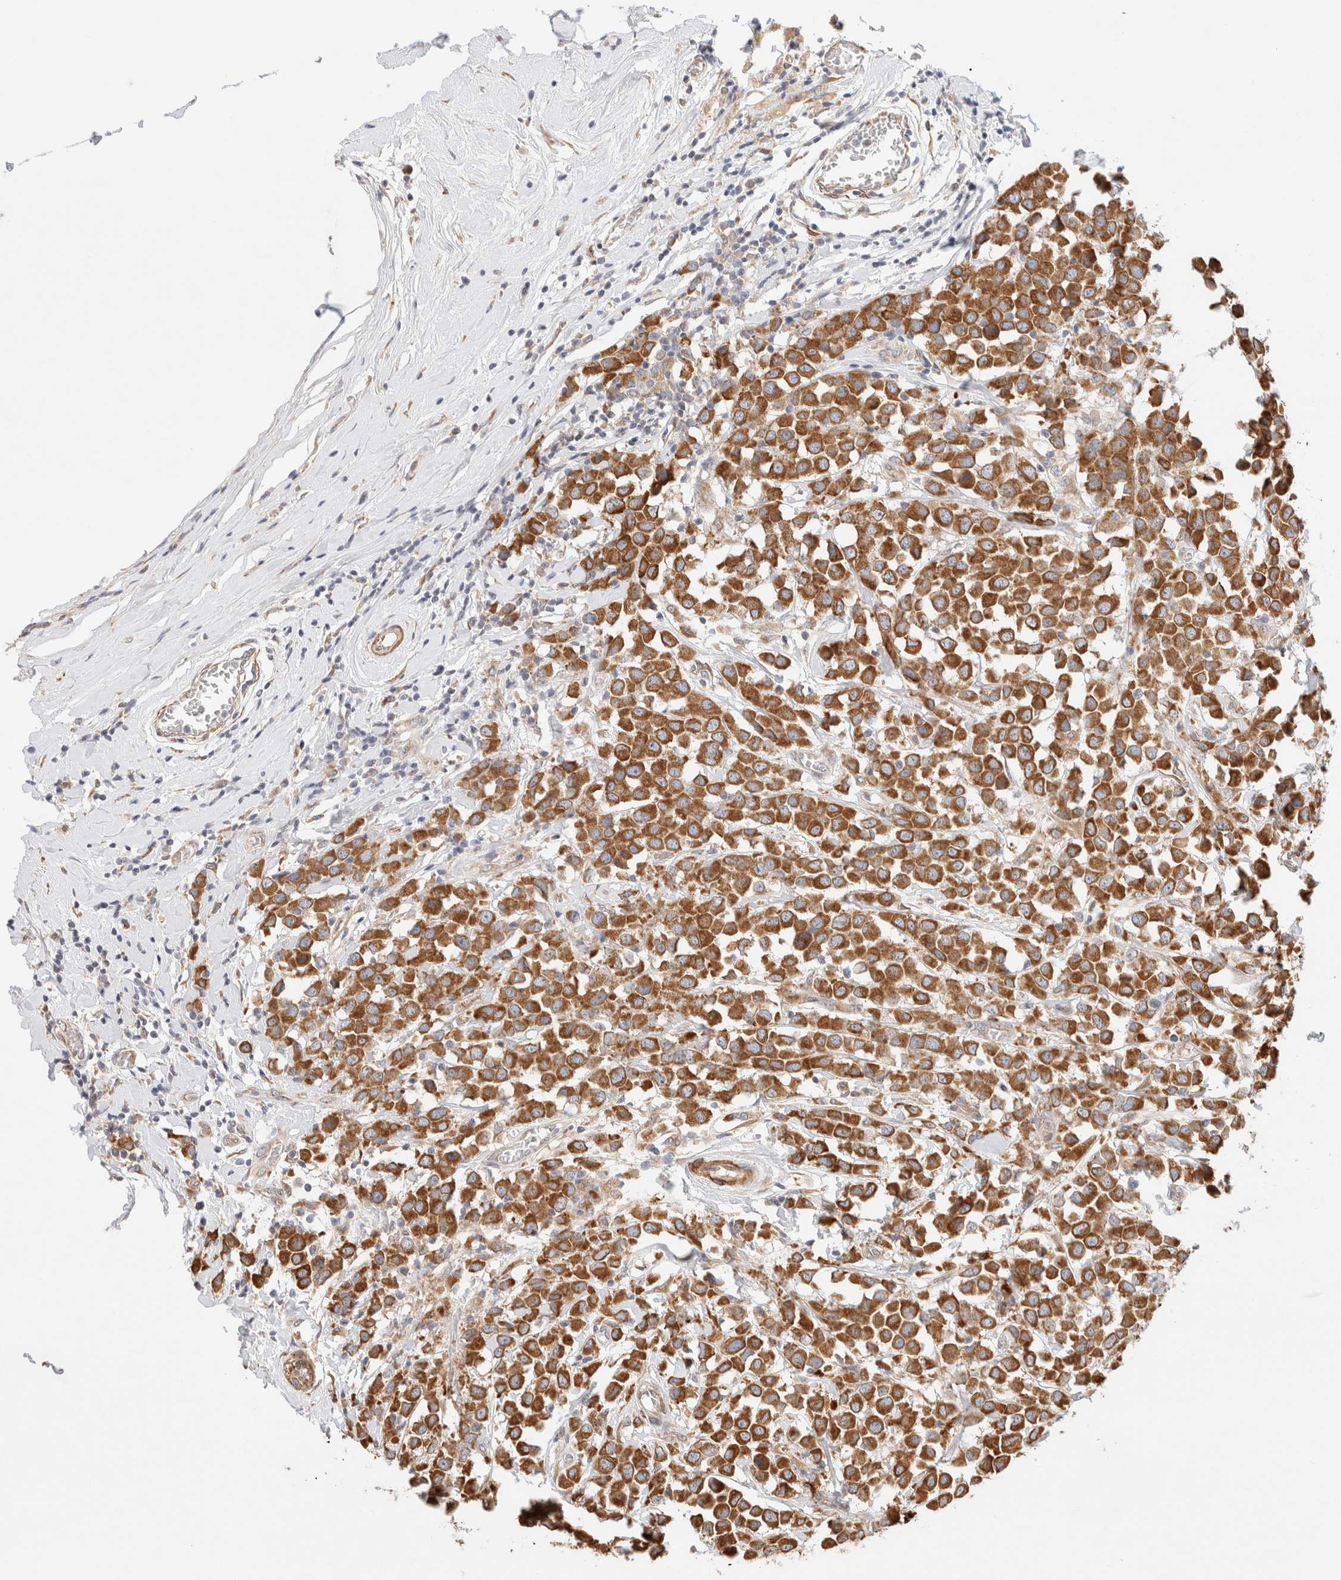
{"staining": {"intensity": "strong", "quantity": ">75%", "location": "cytoplasmic/membranous"}, "tissue": "breast cancer", "cell_type": "Tumor cells", "image_type": "cancer", "snomed": [{"axis": "morphology", "description": "Duct carcinoma"}, {"axis": "topography", "description": "Breast"}], "caption": "Breast cancer (intraductal carcinoma) was stained to show a protein in brown. There is high levels of strong cytoplasmic/membranous staining in about >75% of tumor cells.", "gene": "RRP15", "patient": {"sex": "female", "age": 61}}